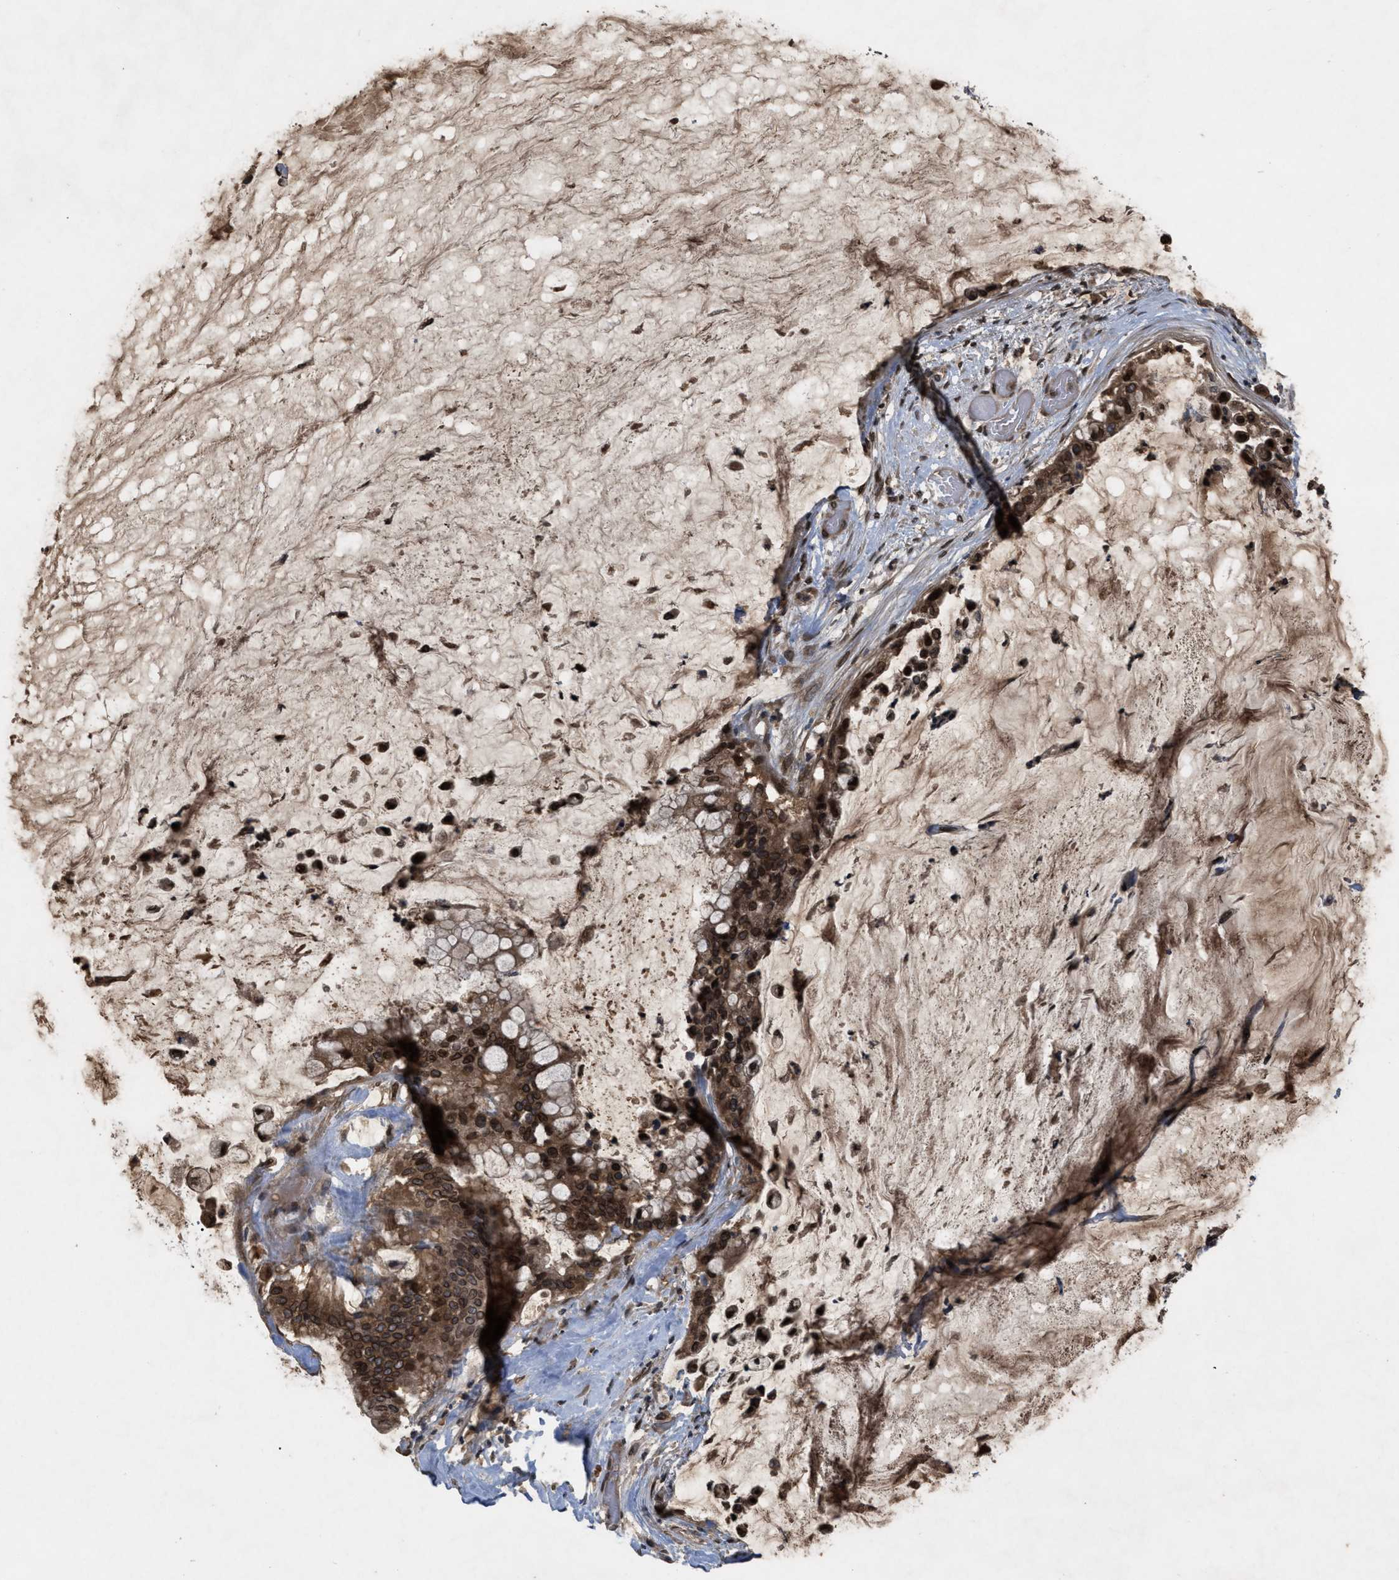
{"staining": {"intensity": "strong", "quantity": ">75%", "location": "cytoplasmic/membranous,nuclear"}, "tissue": "pancreatic cancer", "cell_type": "Tumor cells", "image_type": "cancer", "snomed": [{"axis": "morphology", "description": "Adenocarcinoma, NOS"}, {"axis": "topography", "description": "Pancreas"}], "caption": "Immunohistochemistry of human pancreatic cancer (adenocarcinoma) demonstrates high levels of strong cytoplasmic/membranous and nuclear expression in approximately >75% of tumor cells.", "gene": "CRY1", "patient": {"sex": "male", "age": 41}}